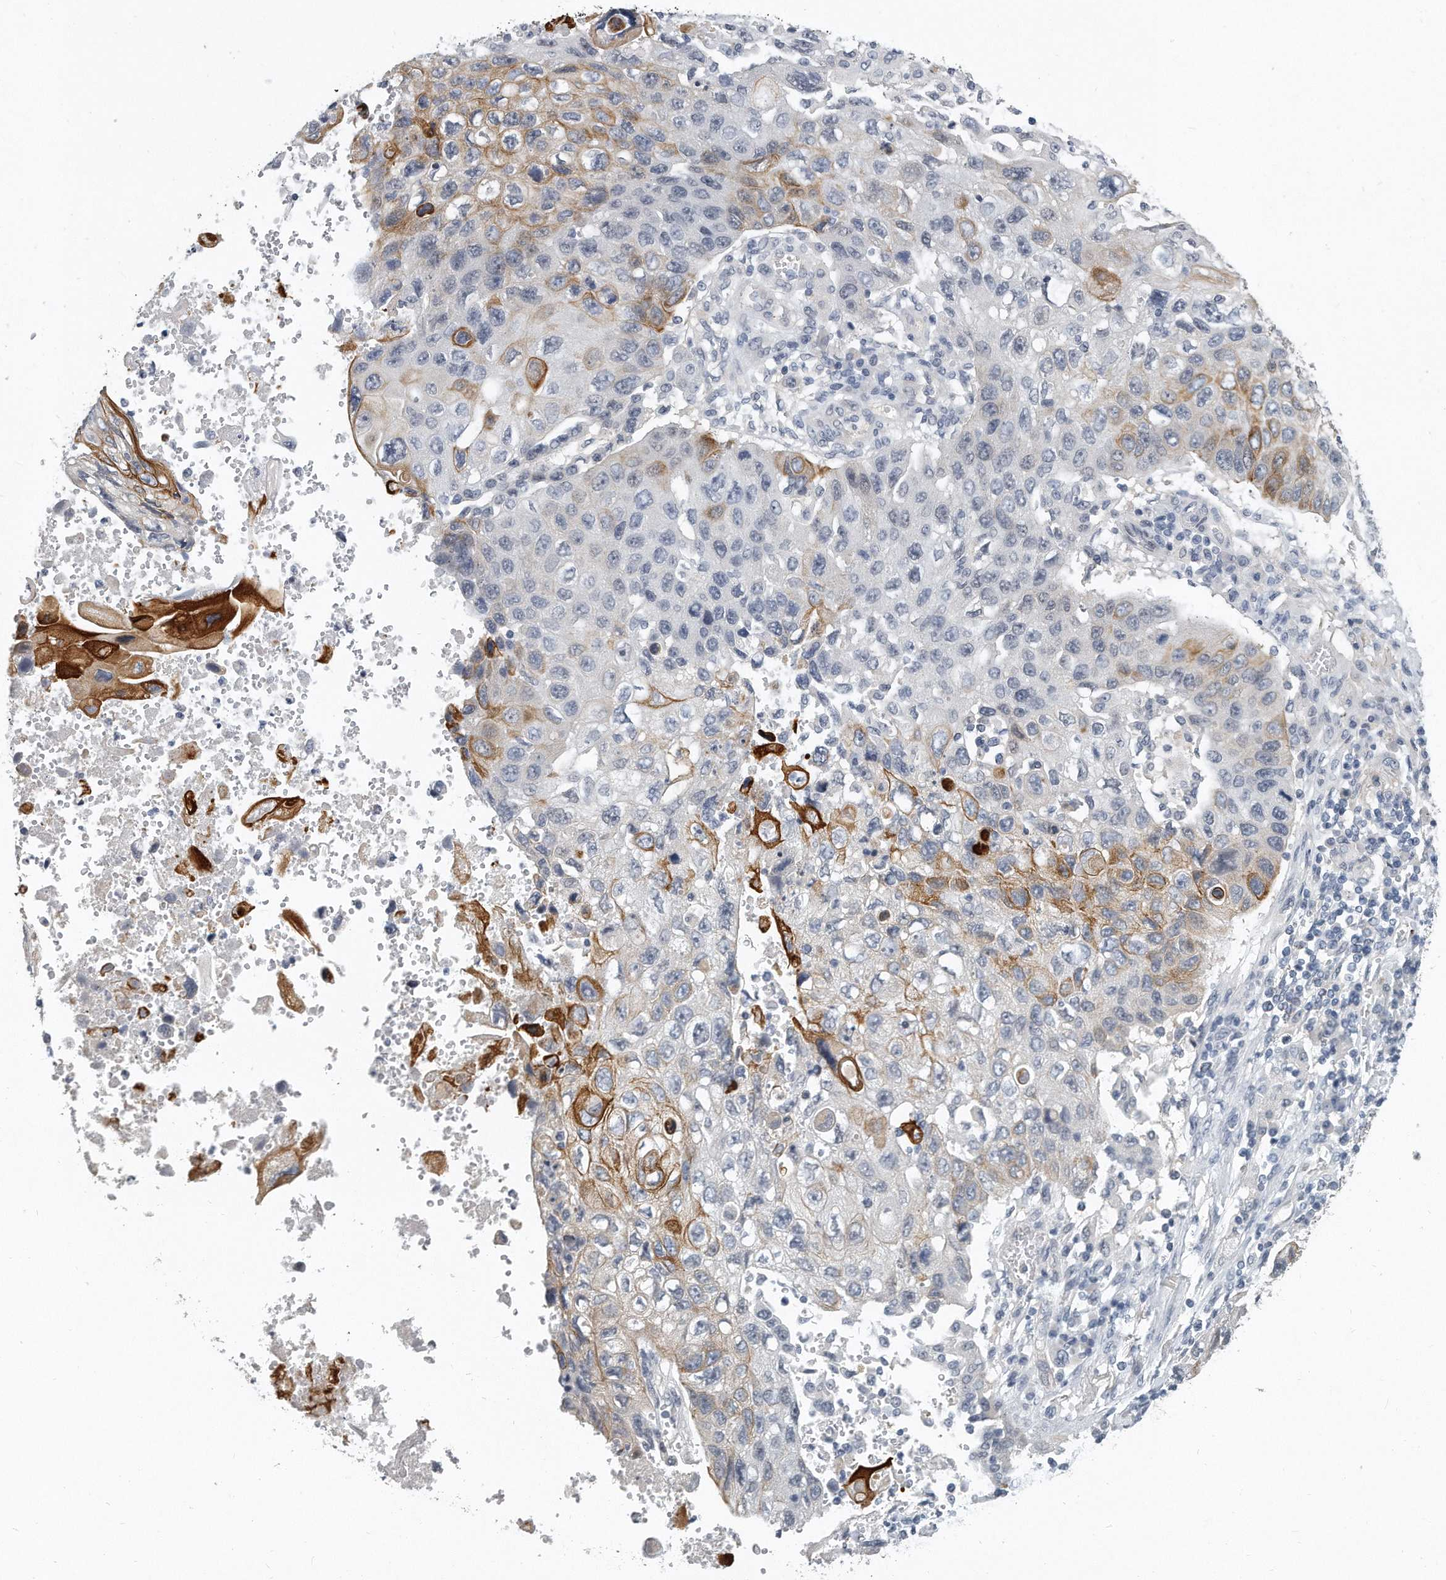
{"staining": {"intensity": "strong", "quantity": "<25%", "location": "cytoplasmic/membranous"}, "tissue": "lung cancer", "cell_type": "Tumor cells", "image_type": "cancer", "snomed": [{"axis": "morphology", "description": "Squamous cell carcinoma, NOS"}, {"axis": "topography", "description": "Lung"}], "caption": "Lung cancer stained with DAB (3,3'-diaminobenzidine) immunohistochemistry (IHC) reveals medium levels of strong cytoplasmic/membranous expression in approximately <25% of tumor cells.", "gene": "KLHL7", "patient": {"sex": "male", "age": 61}}